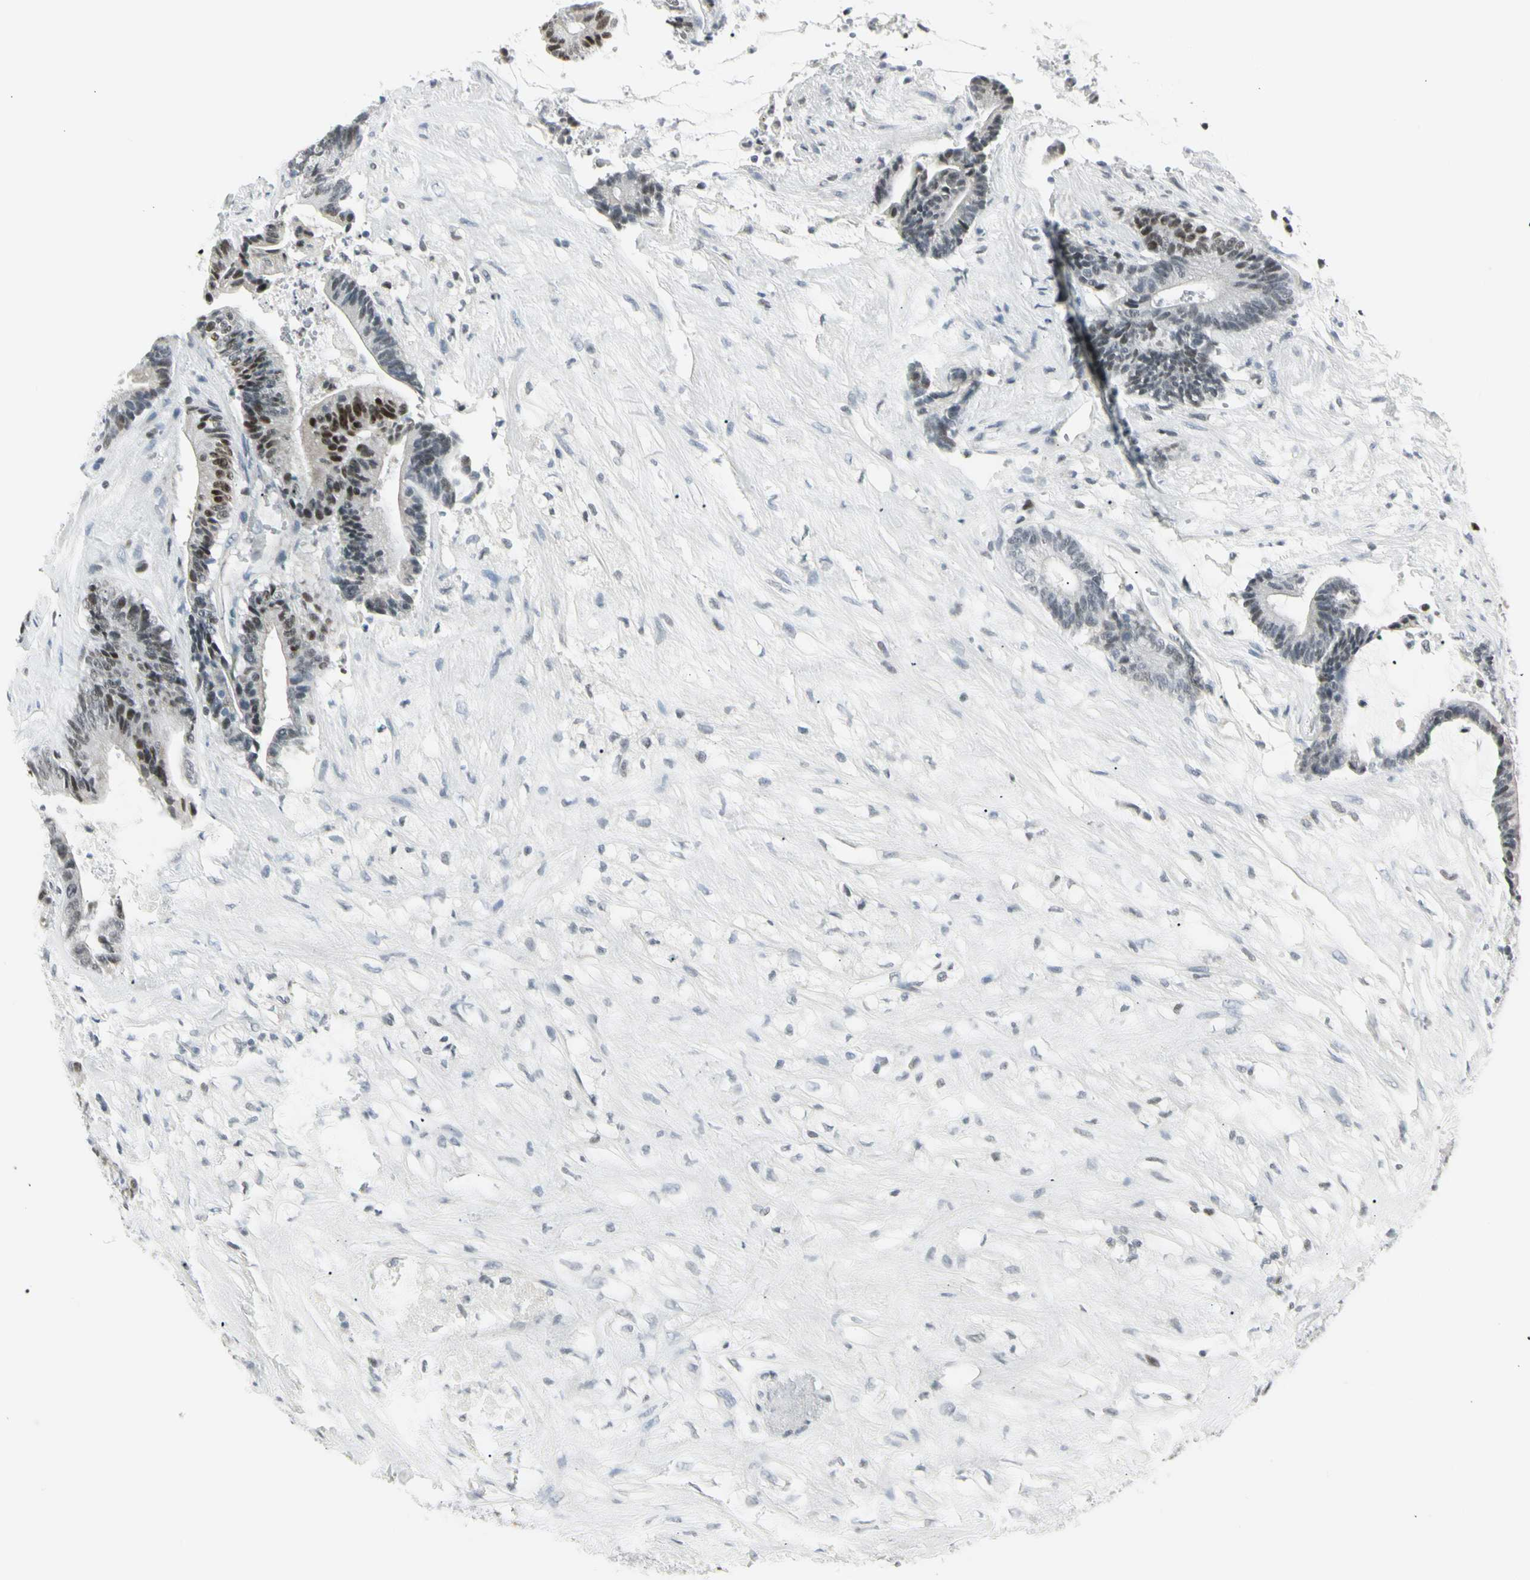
{"staining": {"intensity": "moderate", "quantity": "25%-75%", "location": "nuclear"}, "tissue": "colorectal cancer", "cell_type": "Tumor cells", "image_type": "cancer", "snomed": [{"axis": "morphology", "description": "Adenocarcinoma, NOS"}, {"axis": "topography", "description": "Colon"}], "caption": "The photomicrograph exhibits a brown stain indicating the presence of a protein in the nuclear of tumor cells in adenocarcinoma (colorectal).", "gene": "ZBTB7B", "patient": {"sex": "female", "age": 84}}